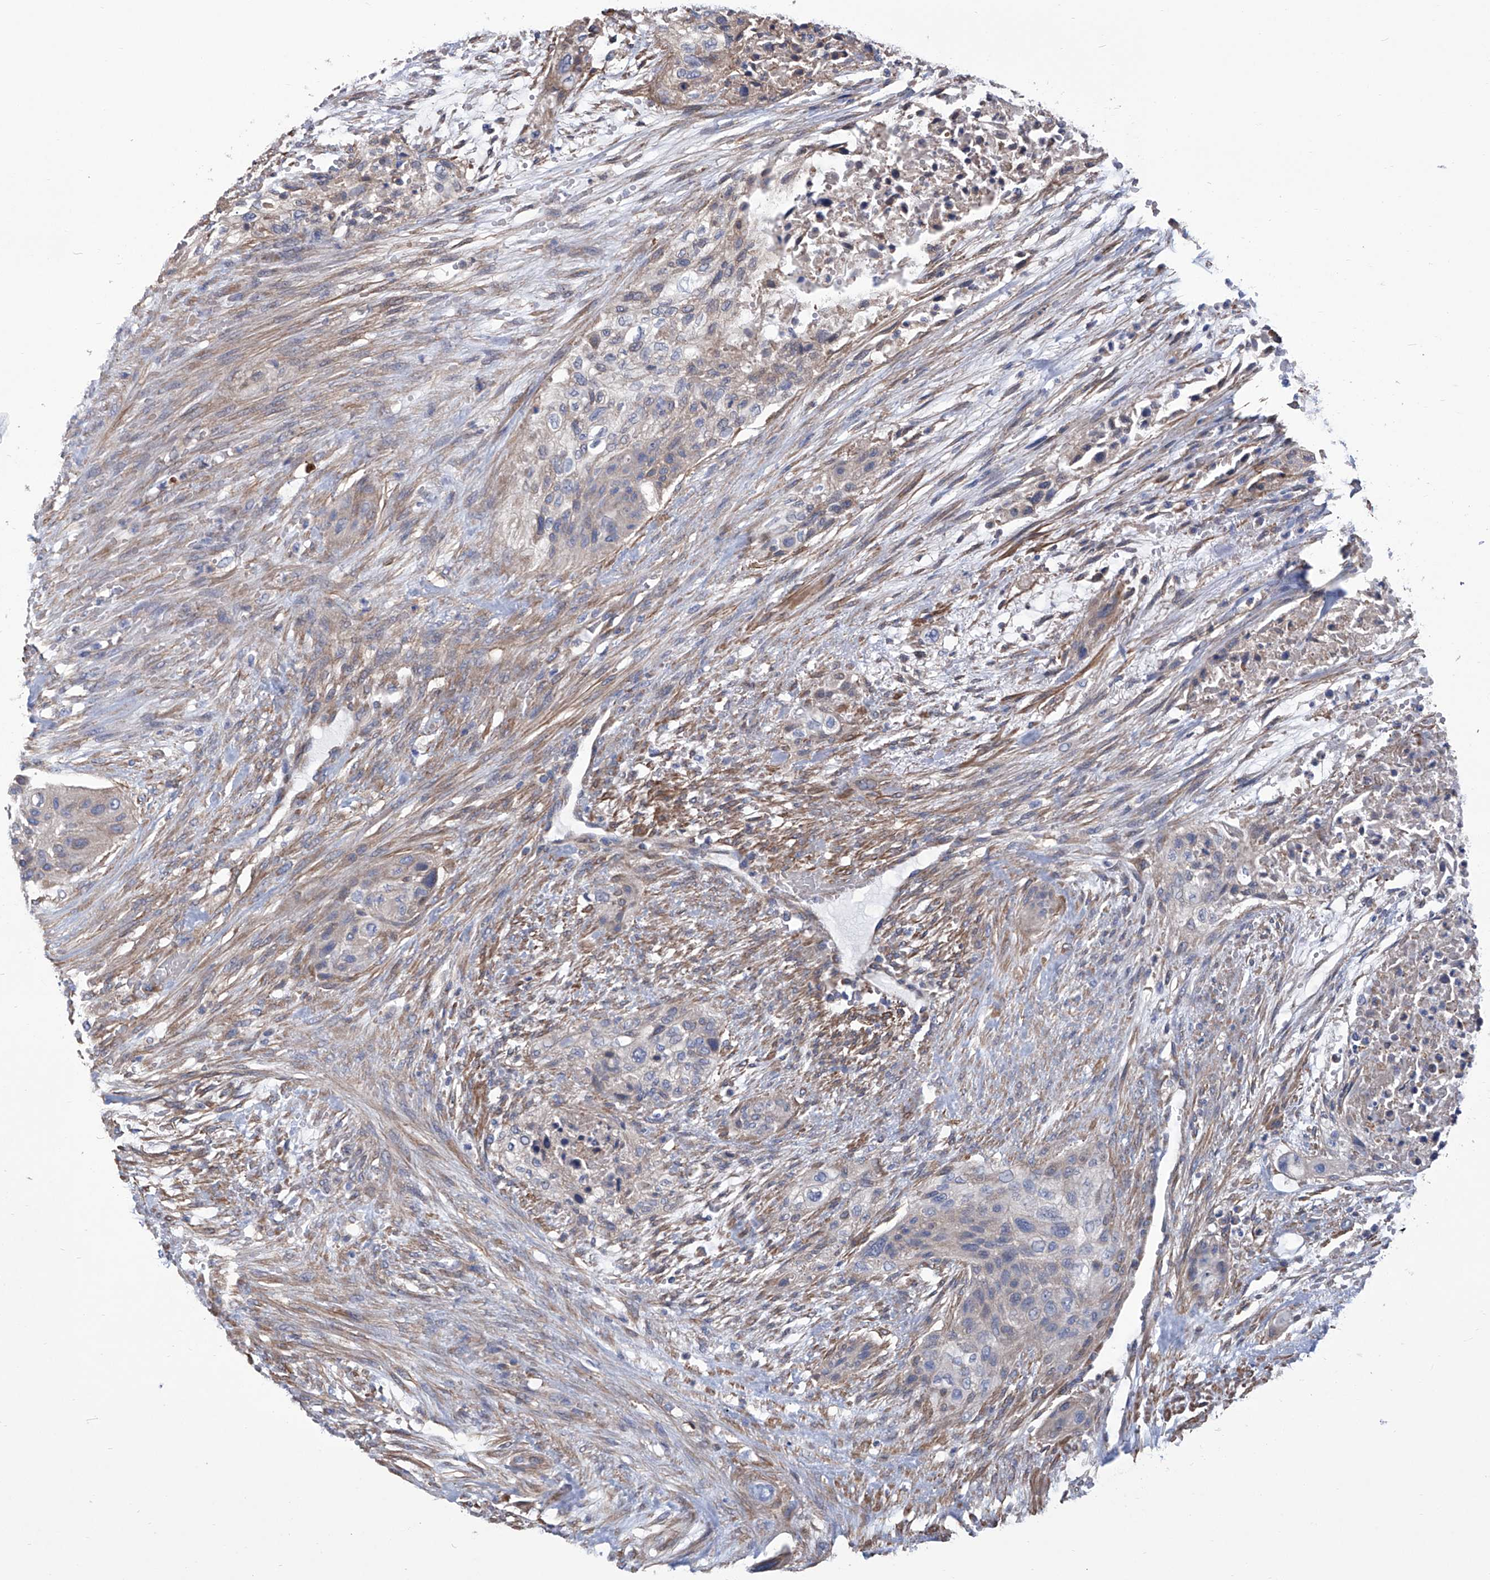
{"staining": {"intensity": "negative", "quantity": "none", "location": "none"}, "tissue": "urothelial cancer", "cell_type": "Tumor cells", "image_type": "cancer", "snomed": [{"axis": "morphology", "description": "Urothelial carcinoma, High grade"}, {"axis": "topography", "description": "Urinary bladder"}], "caption": "Immunohistochemistry (IHC) photomicrograph of neoplastic tissue: urothelial carcinoma (high-grade) stained with DAB (3,3'-diaminobenzidine) demonstrates no significant protein positivity in tumor cells.", "gene": "SMS", "patient": {"sex": "male", "age": 35}}